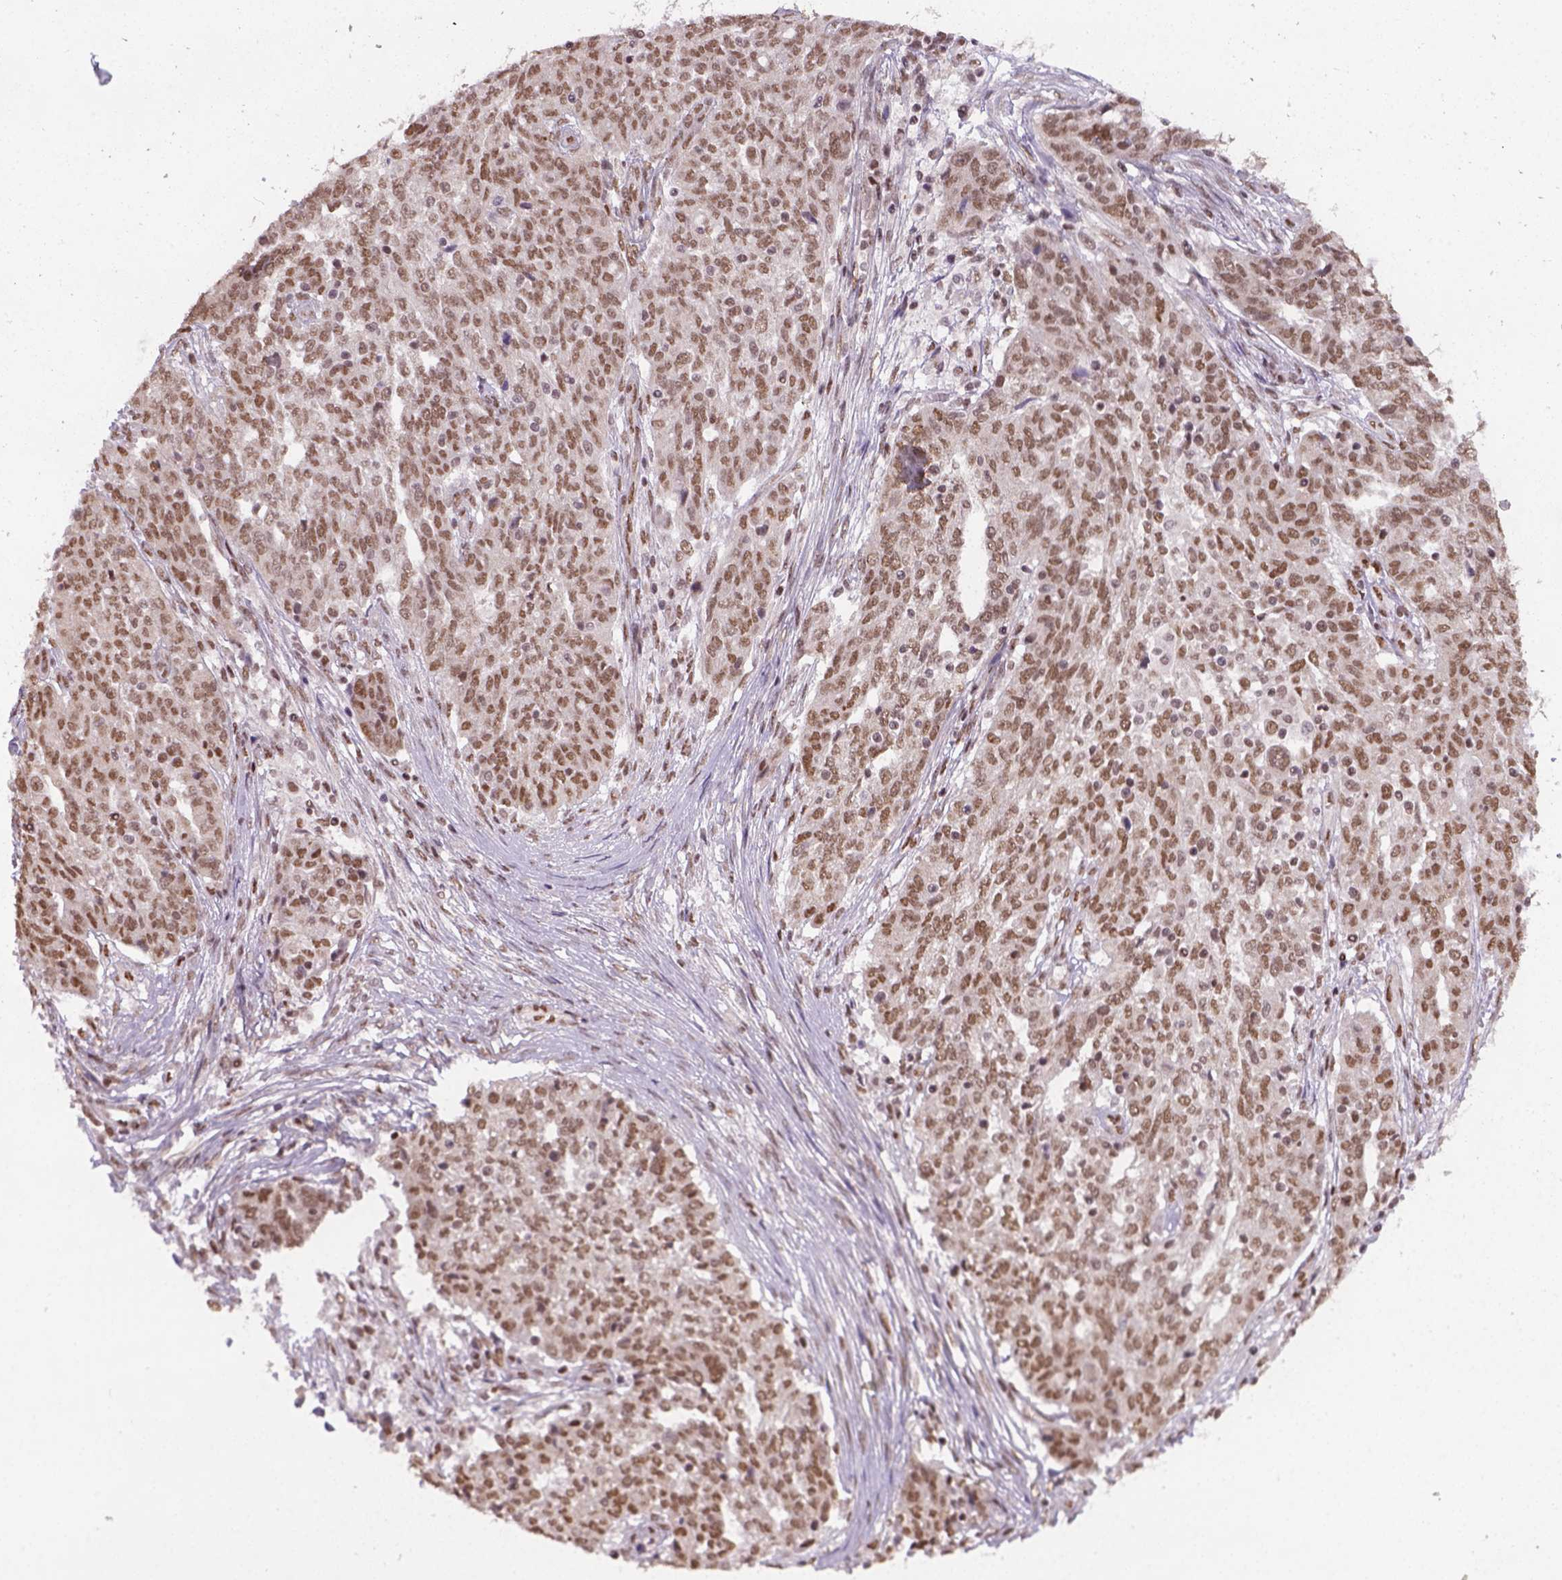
{"staining": {"intensity": "moderate", "quantity": ">75%", "location": "nuclear"}, "tissue": "ovarian cancer", "cell_type": "Tumor cells", "image_type": "cancer", "snomed": [{"axis": "morphology", "description": "Cystadenocarcinoma, serous, NOS"}, {"axis": "topography", "description": "Ovary"}], "caption": "Immunohistochemical staining of ovarian serous cystadenocarcinoma displays medium levels of moderate nuclear protein expression in about >75% of tumor cells.", "gene": "FANCE", "patient": {"sex": "female", "age": 67}}